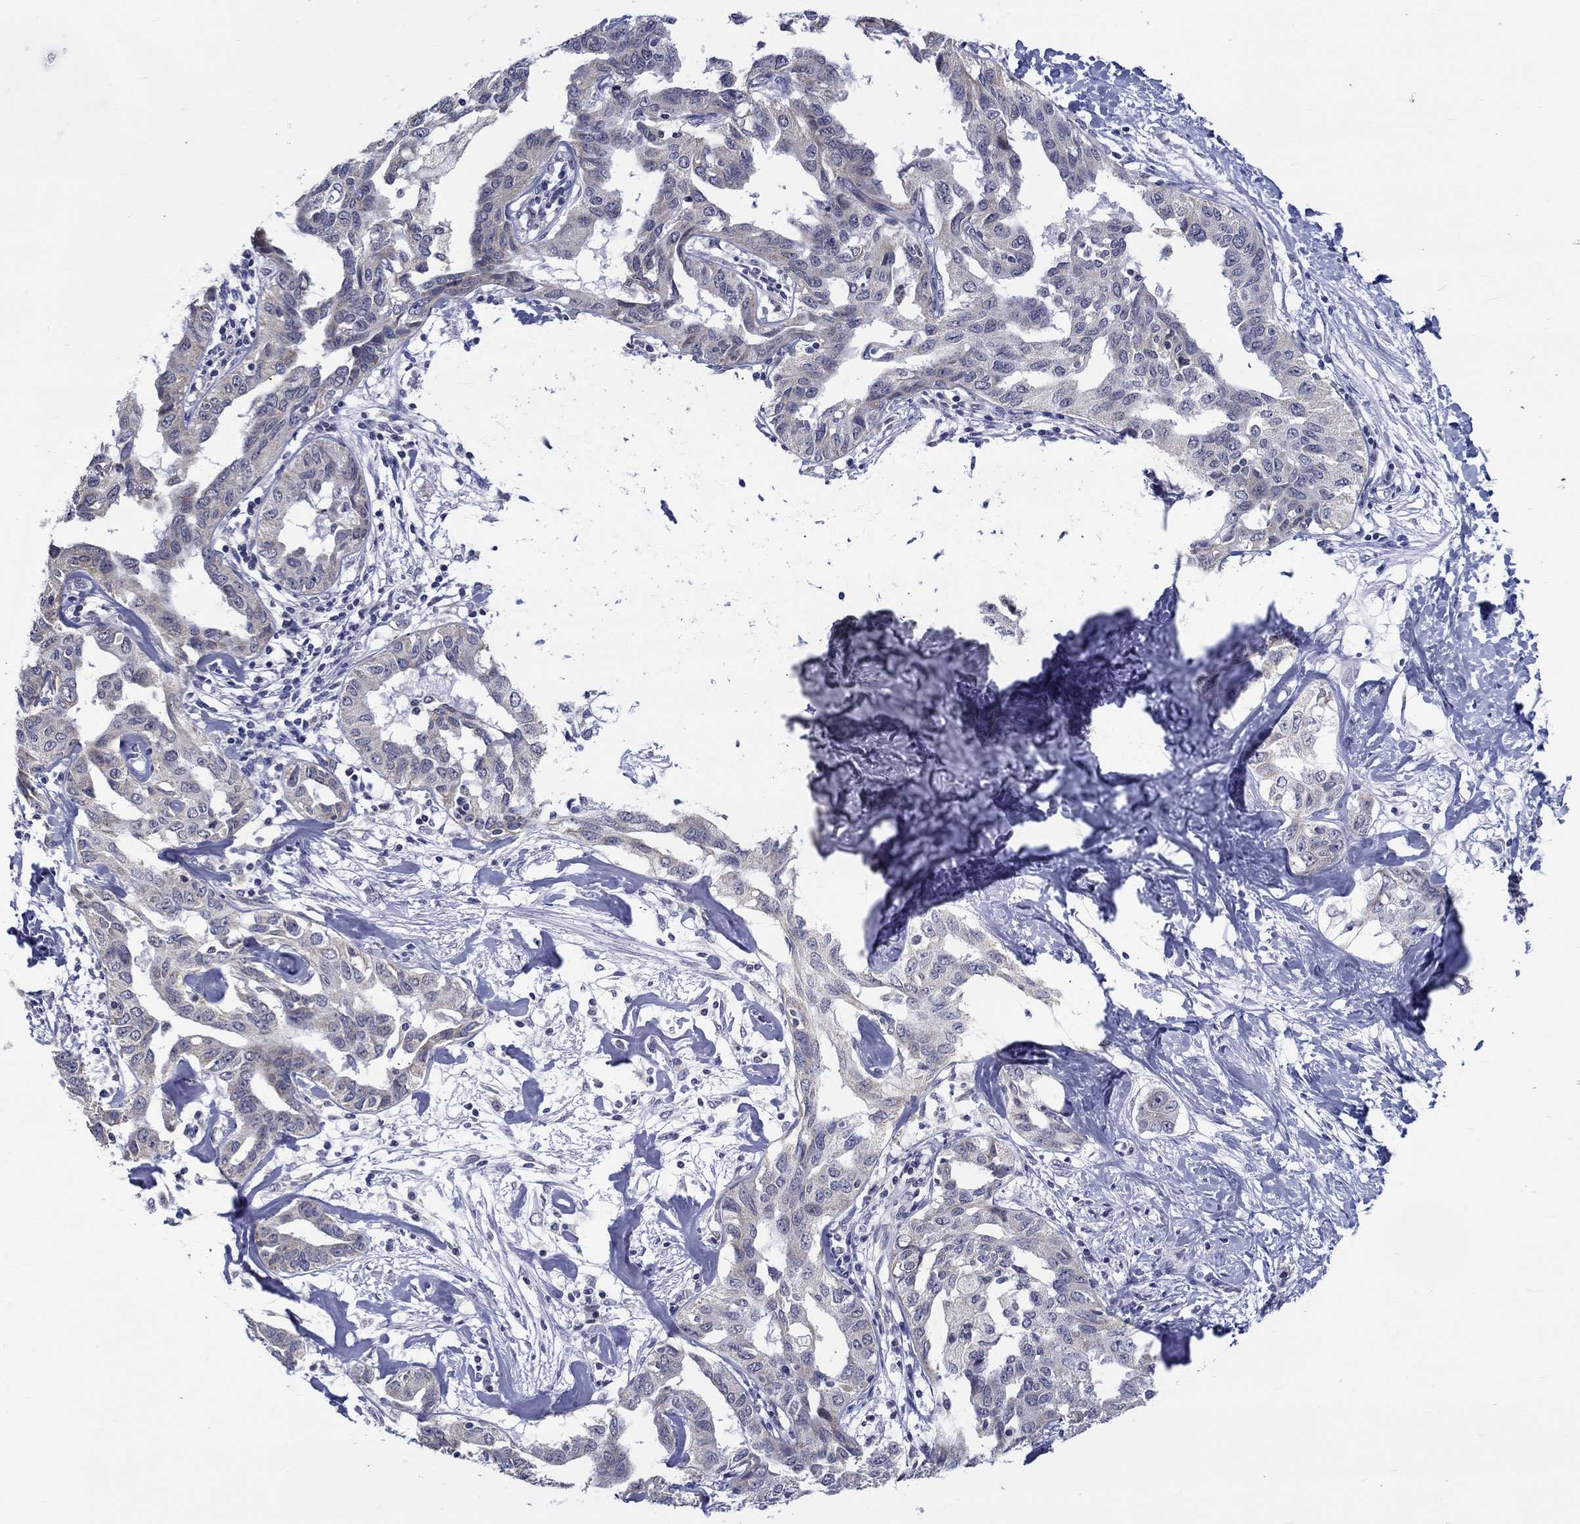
{"staining": {"intensity": "negative", "quantity": "none", "location": "none"}, "tissue": "liver cancer", "cell_type": "Tumor cells", "image_type": "cancer", "snomed": [{"axis": "morphology", "description": "Cholangiocarcinoma"}, {"axis": "topography", "description": "Liver"}], "caption": "This is an IHC micrograph of human cholangiocarcinoma (liver). There is no staining in tumor cells.", "gene": "ST6GALNAC1", "patient": {"sex": "male", "age": 59}}